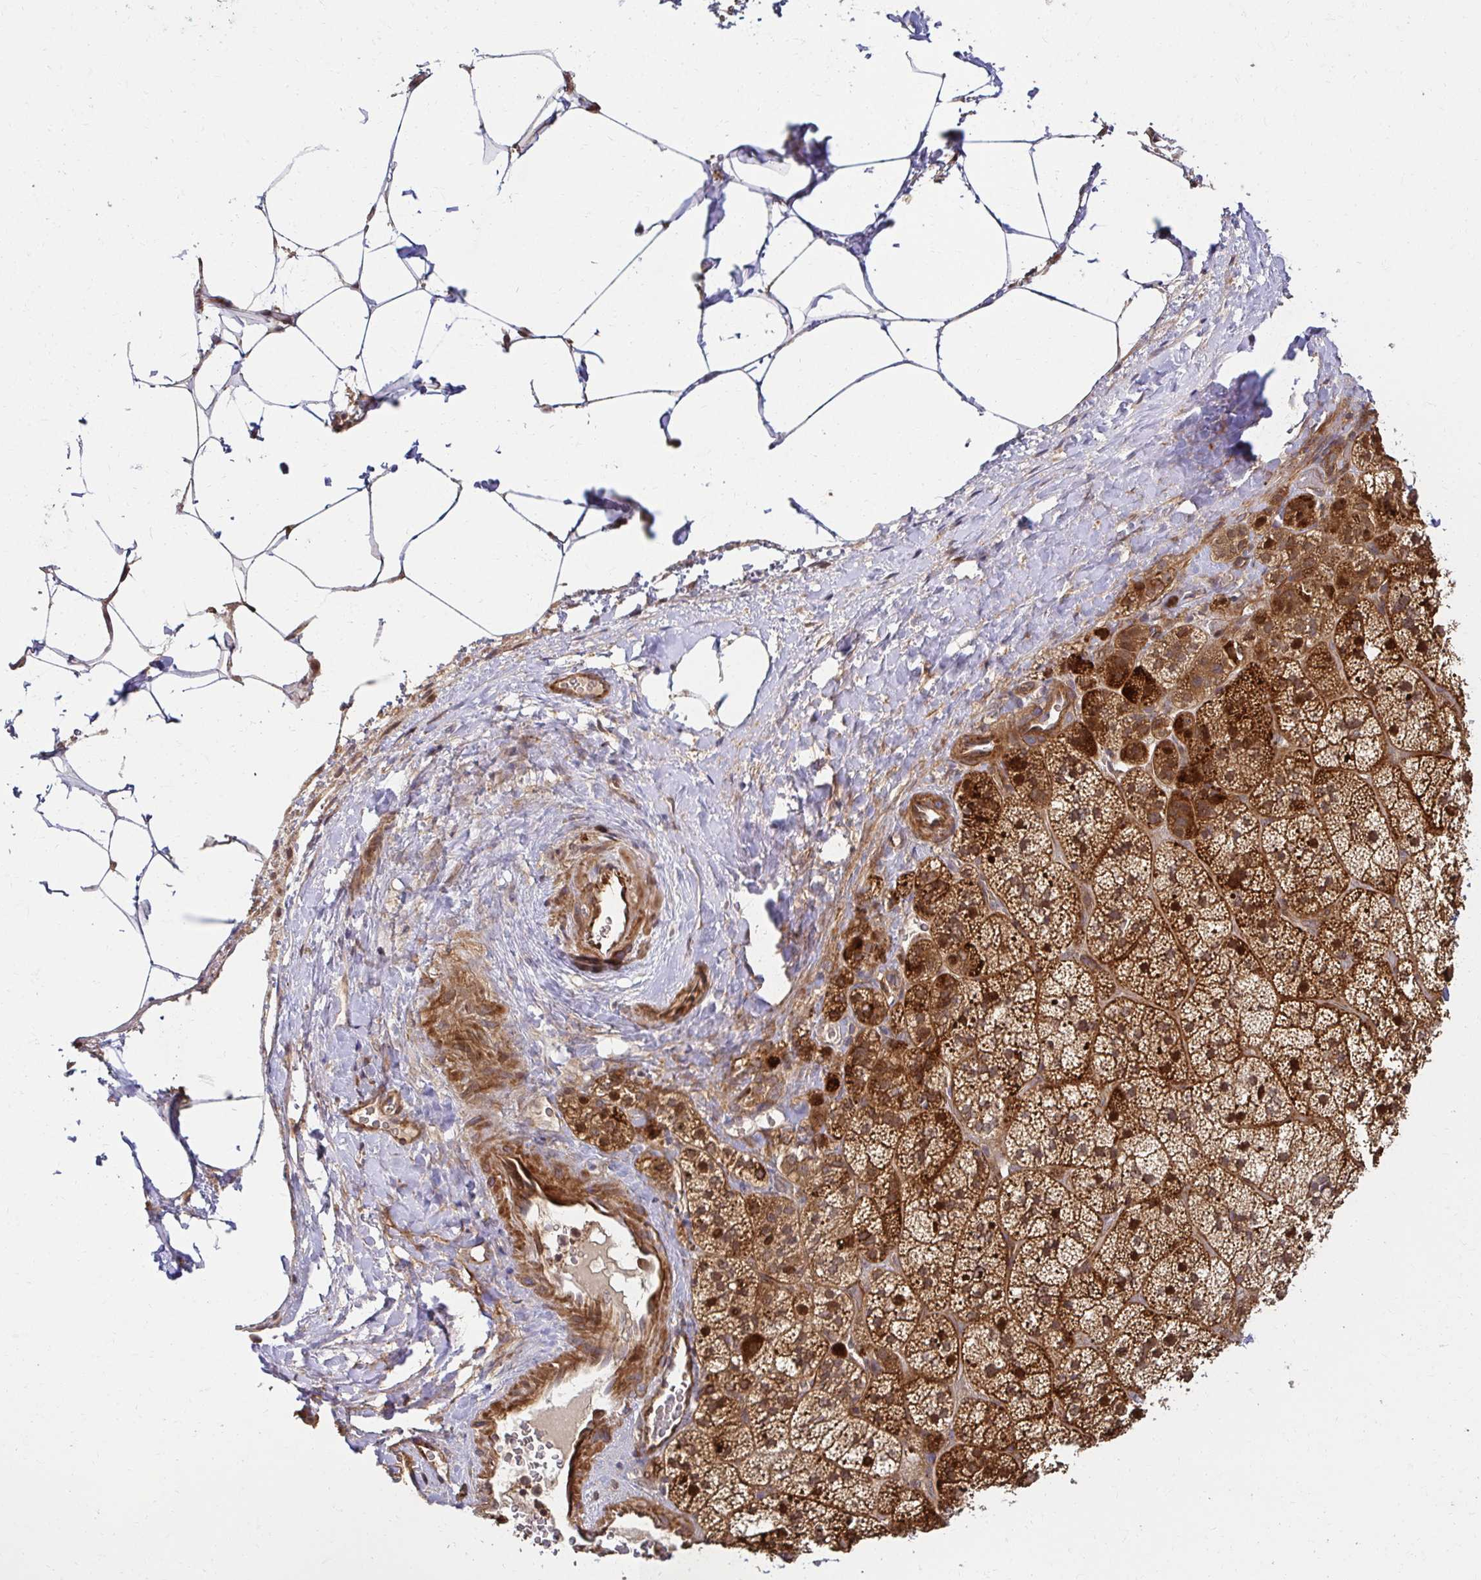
{"staining": {"intensity": "moderate", "quantity": ">75%", "location": "cytoplasmic/membranous,nuclear"}, "tissue": "adrenal gland", "cell_type": "Glandular cells", "image_type": "normal", "snomed": [{"axis": "morphology", "description": "Normal tissue, NOS"}, {"axis": "topography", "description": "Adrenal gland"}], "caption": "Immunohistochemical staining of benign human adrenal gland exhibits medium levels of moderate cytoplasmic/membranous,nuclear expression in approximately >75% of glandular cells.", "gene": "PSMA4", "patient": {"sex": "male", "age": 57}}